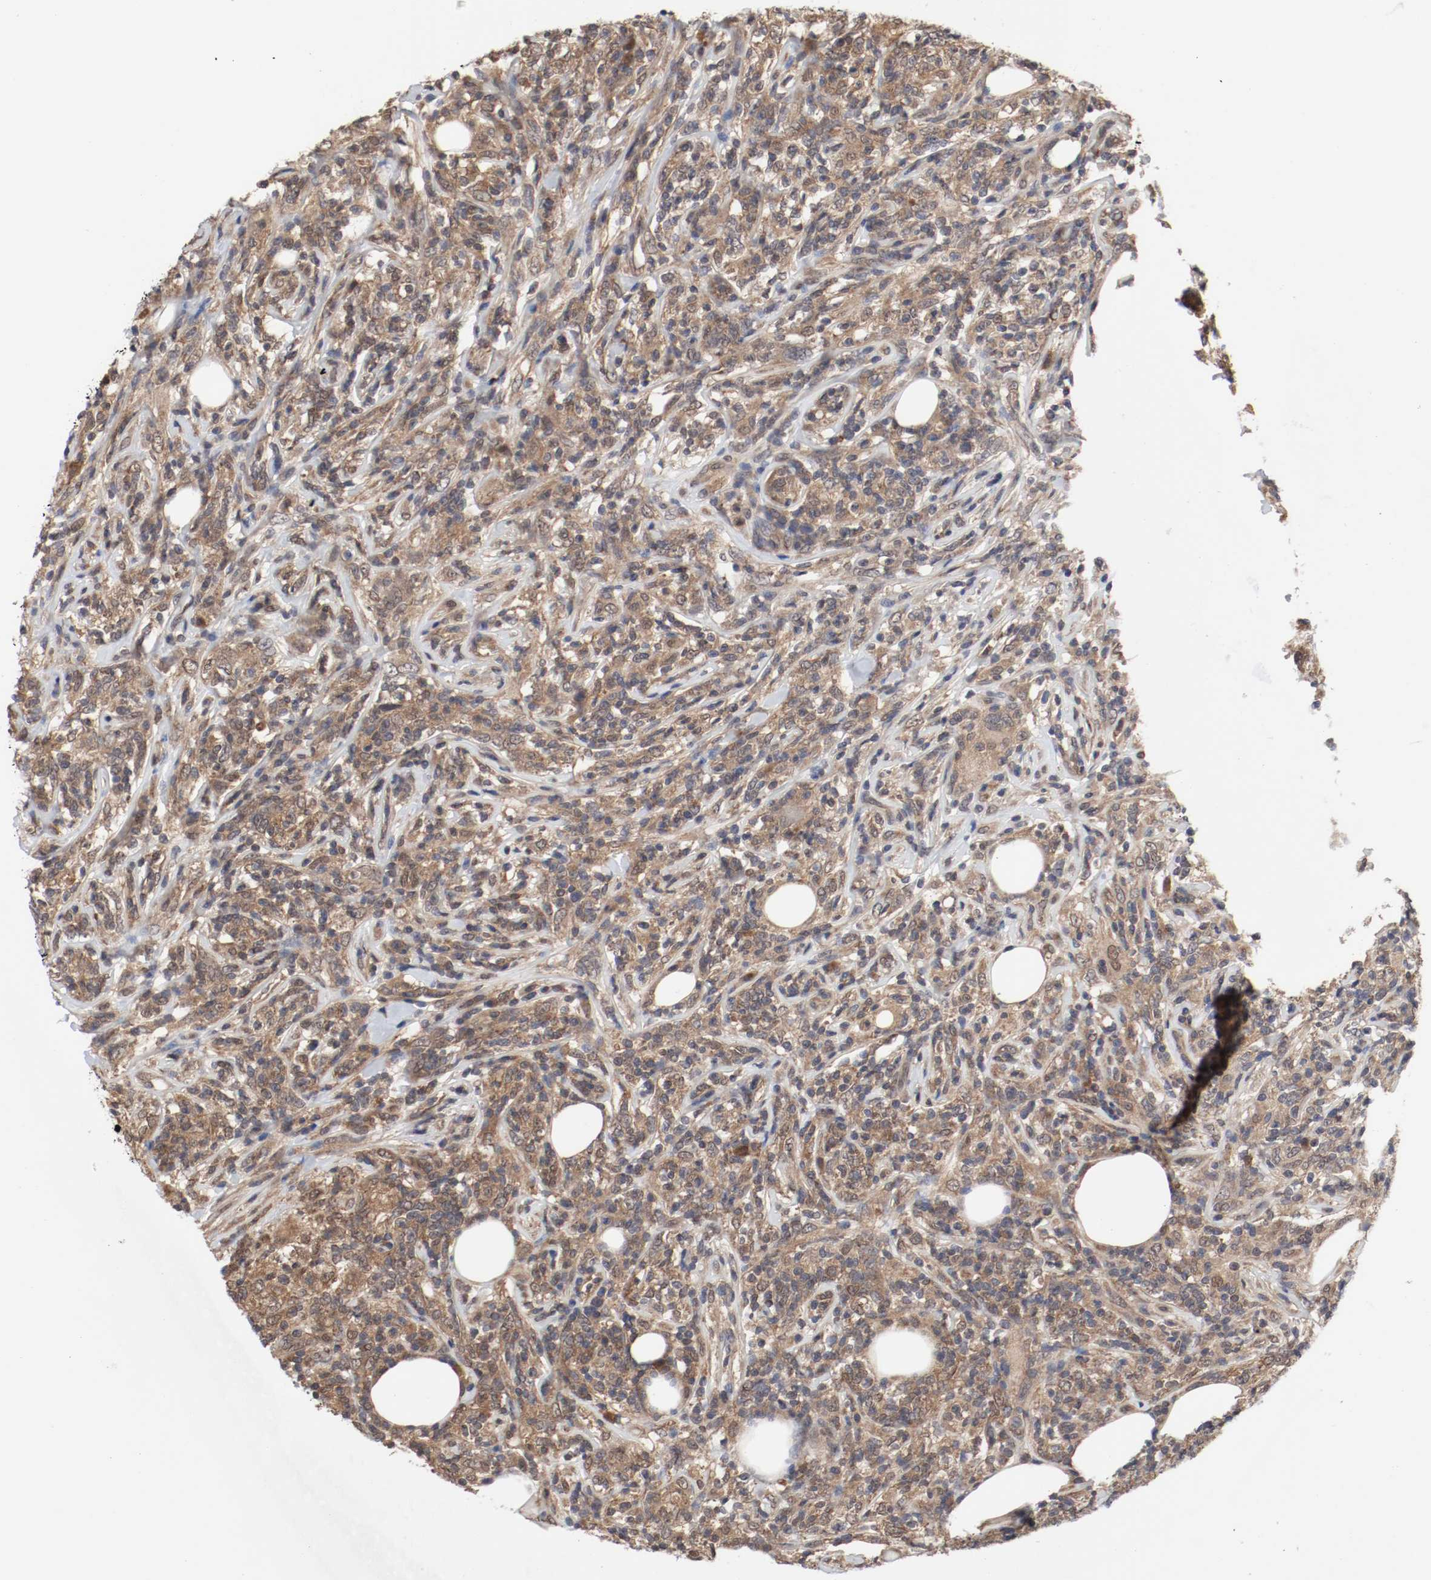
{"staining": {"intensity": "moderate", "quantity": ">75%", "location": "cytoplasmic/membranous"}, "tissue": "lymphoma", "cell_type": "Tumor cells", "image_type": "cancer", "snomed": [{"axis": "morphology", "description": "Malignant lymphoma, non-Hodgkin's type, High grade"}, {"axis": "topography", "description": "Lymph node"}], "caption": "The image demonstrates immunohistochemical staining of malignant lymphoma, non-Hodgkin's type (high-grade). There is moderate cytoplasmic/membranous expression is identified in about >75% of tumor cells.", "gene": "AFG3L2", "patient": {"sex": "female", "age": 84}}